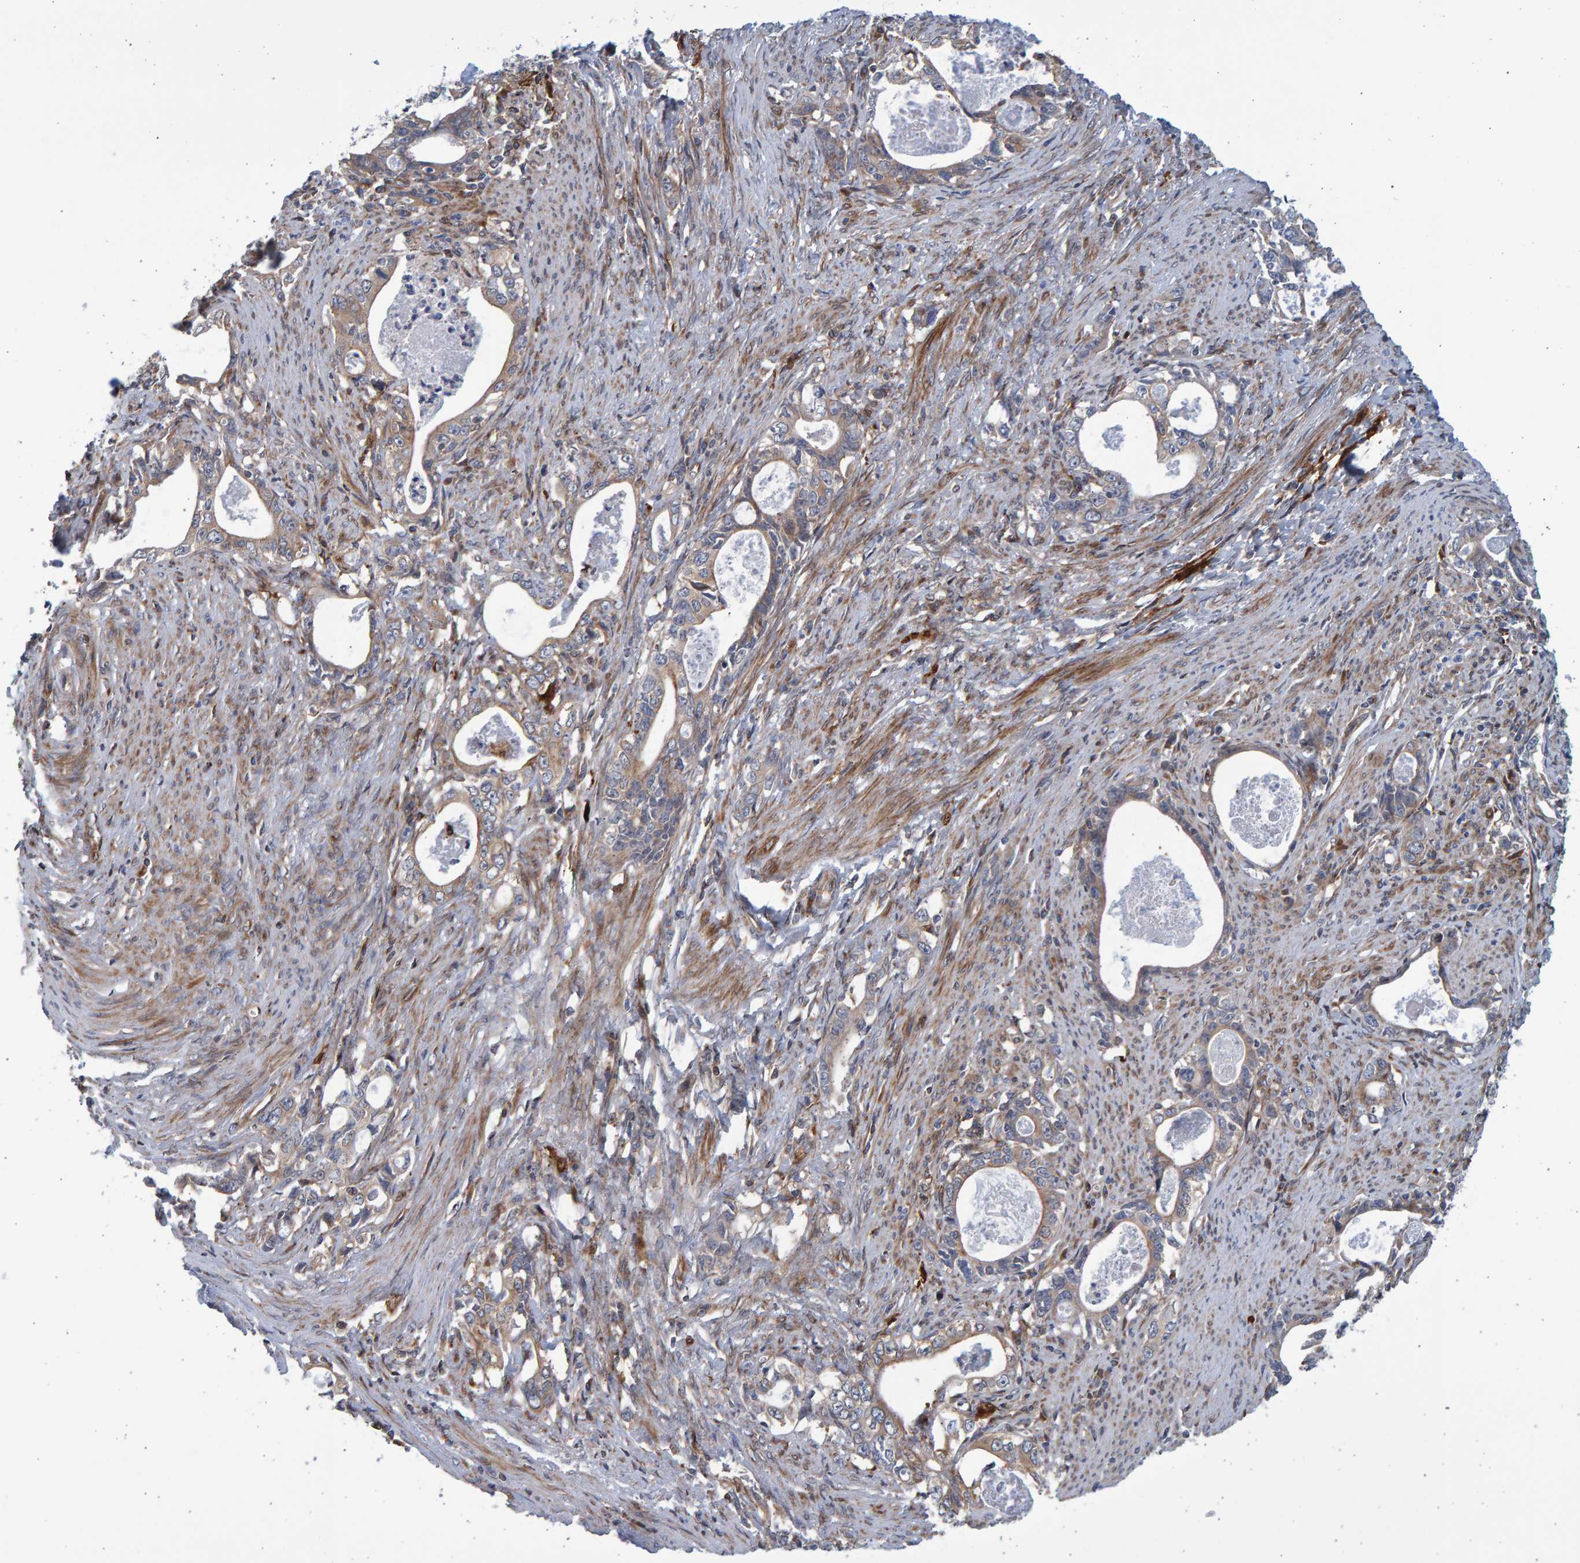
{"staining": {"intensity": "weak", "quantity": ">75%", "location": "cytoplasmic/membranous"}, "tissue": "stomach cancer", "cell_type": "Tumor cells", "image_type": "cancer", "snomed": [{"axis": "morphology", "description": "Adenocarcinoma, NOS"}, {"axis": "topography", "description": "Stomach, lower"}], "caption": "Stomach cancer (adenocarcinoma) stained with a brown dye shows weak cytoplasmic/membranous positive positivity in approximately >75% of tumor cells.", "gene": "LRBA", "patient": {"sex": "female", "age": 72}}